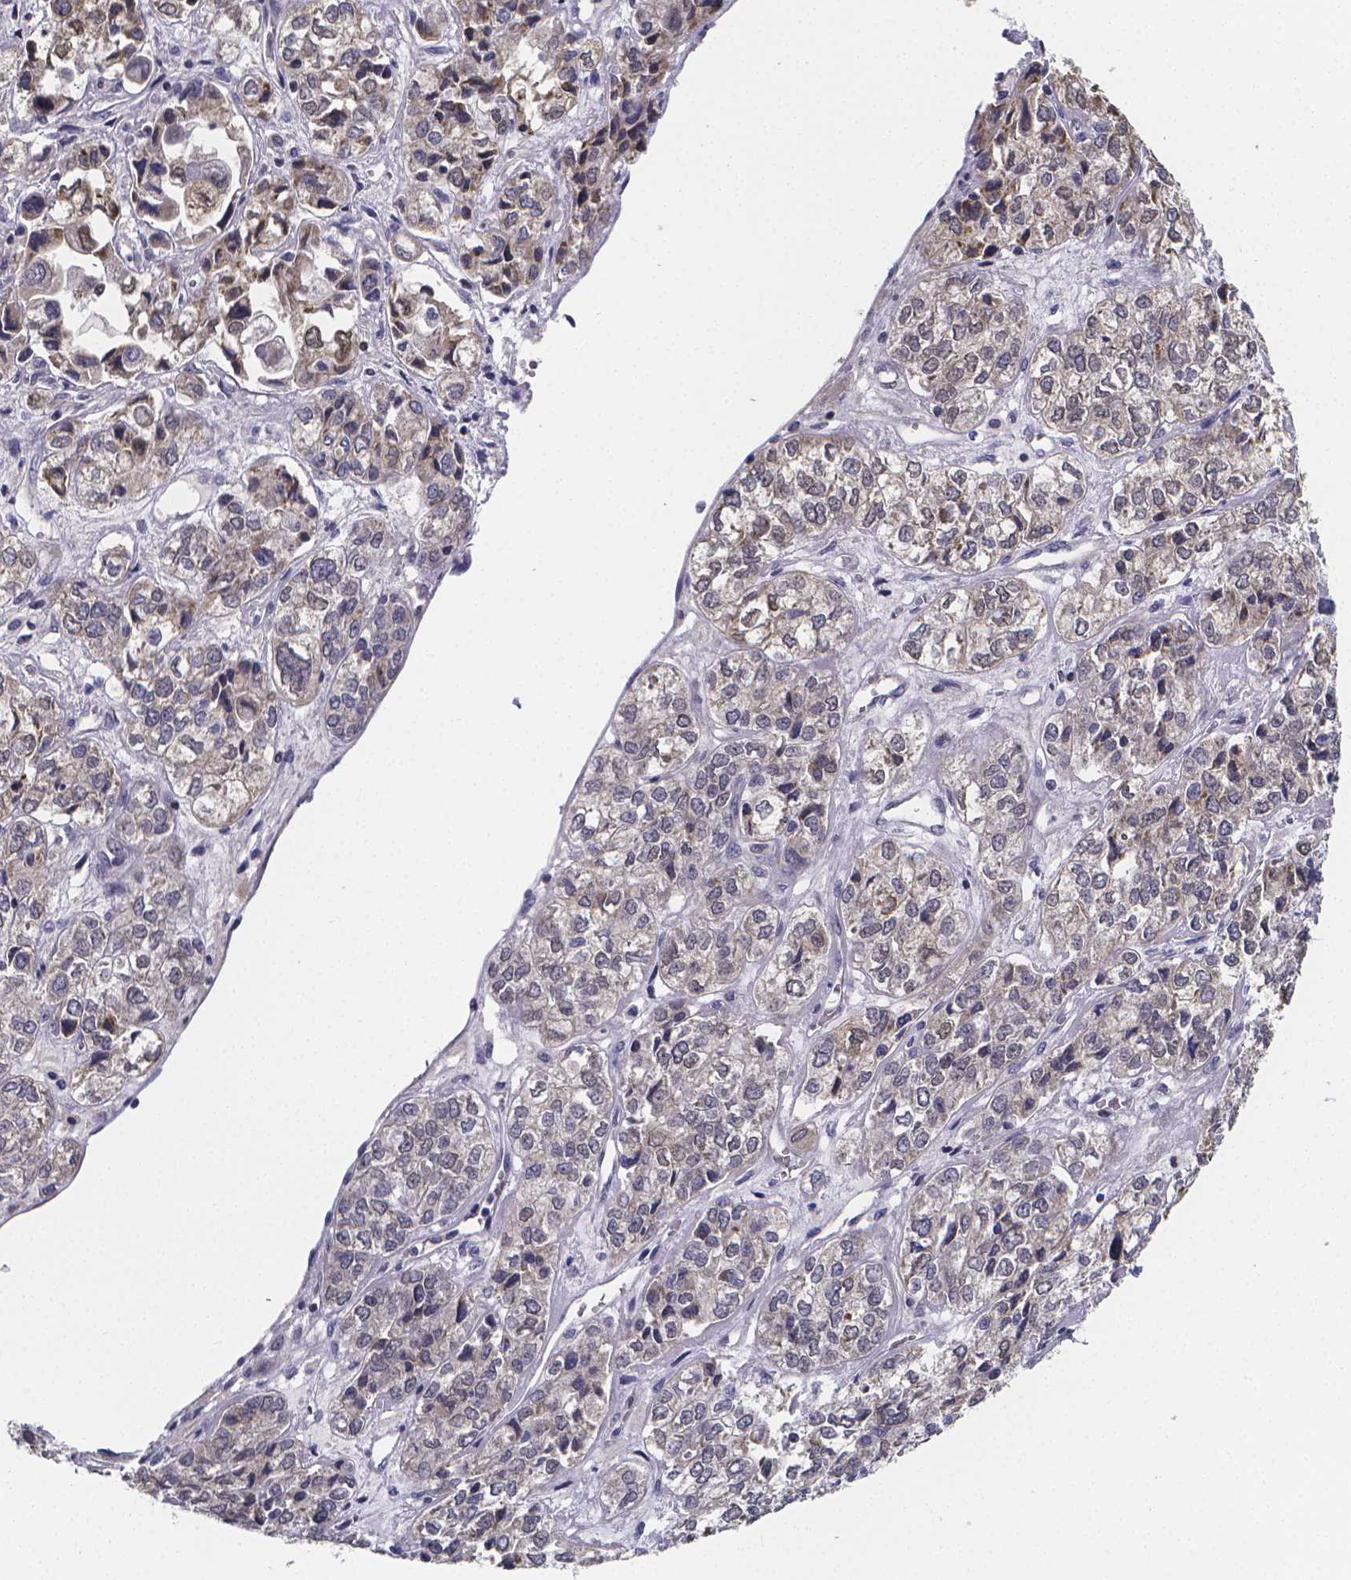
{"staining": {"intensity": "negative", "quantity": "none", "location": "none"}, "tissue": "ovarian cancer", "cell_type": "Tumor cells", "image_type": "cancer", "snomed": [{"axis": "morphology", "description": "Carcinoma, endometroid"}, {"axis": "topography", "description": "Ovary"}], "caption": "Micrograph shows no significant protein staining in tumor cells of ovarian cancer (endometroid carcinoma).", "gene": "PAH", "patient": {"sex": "female", "age": 64}}